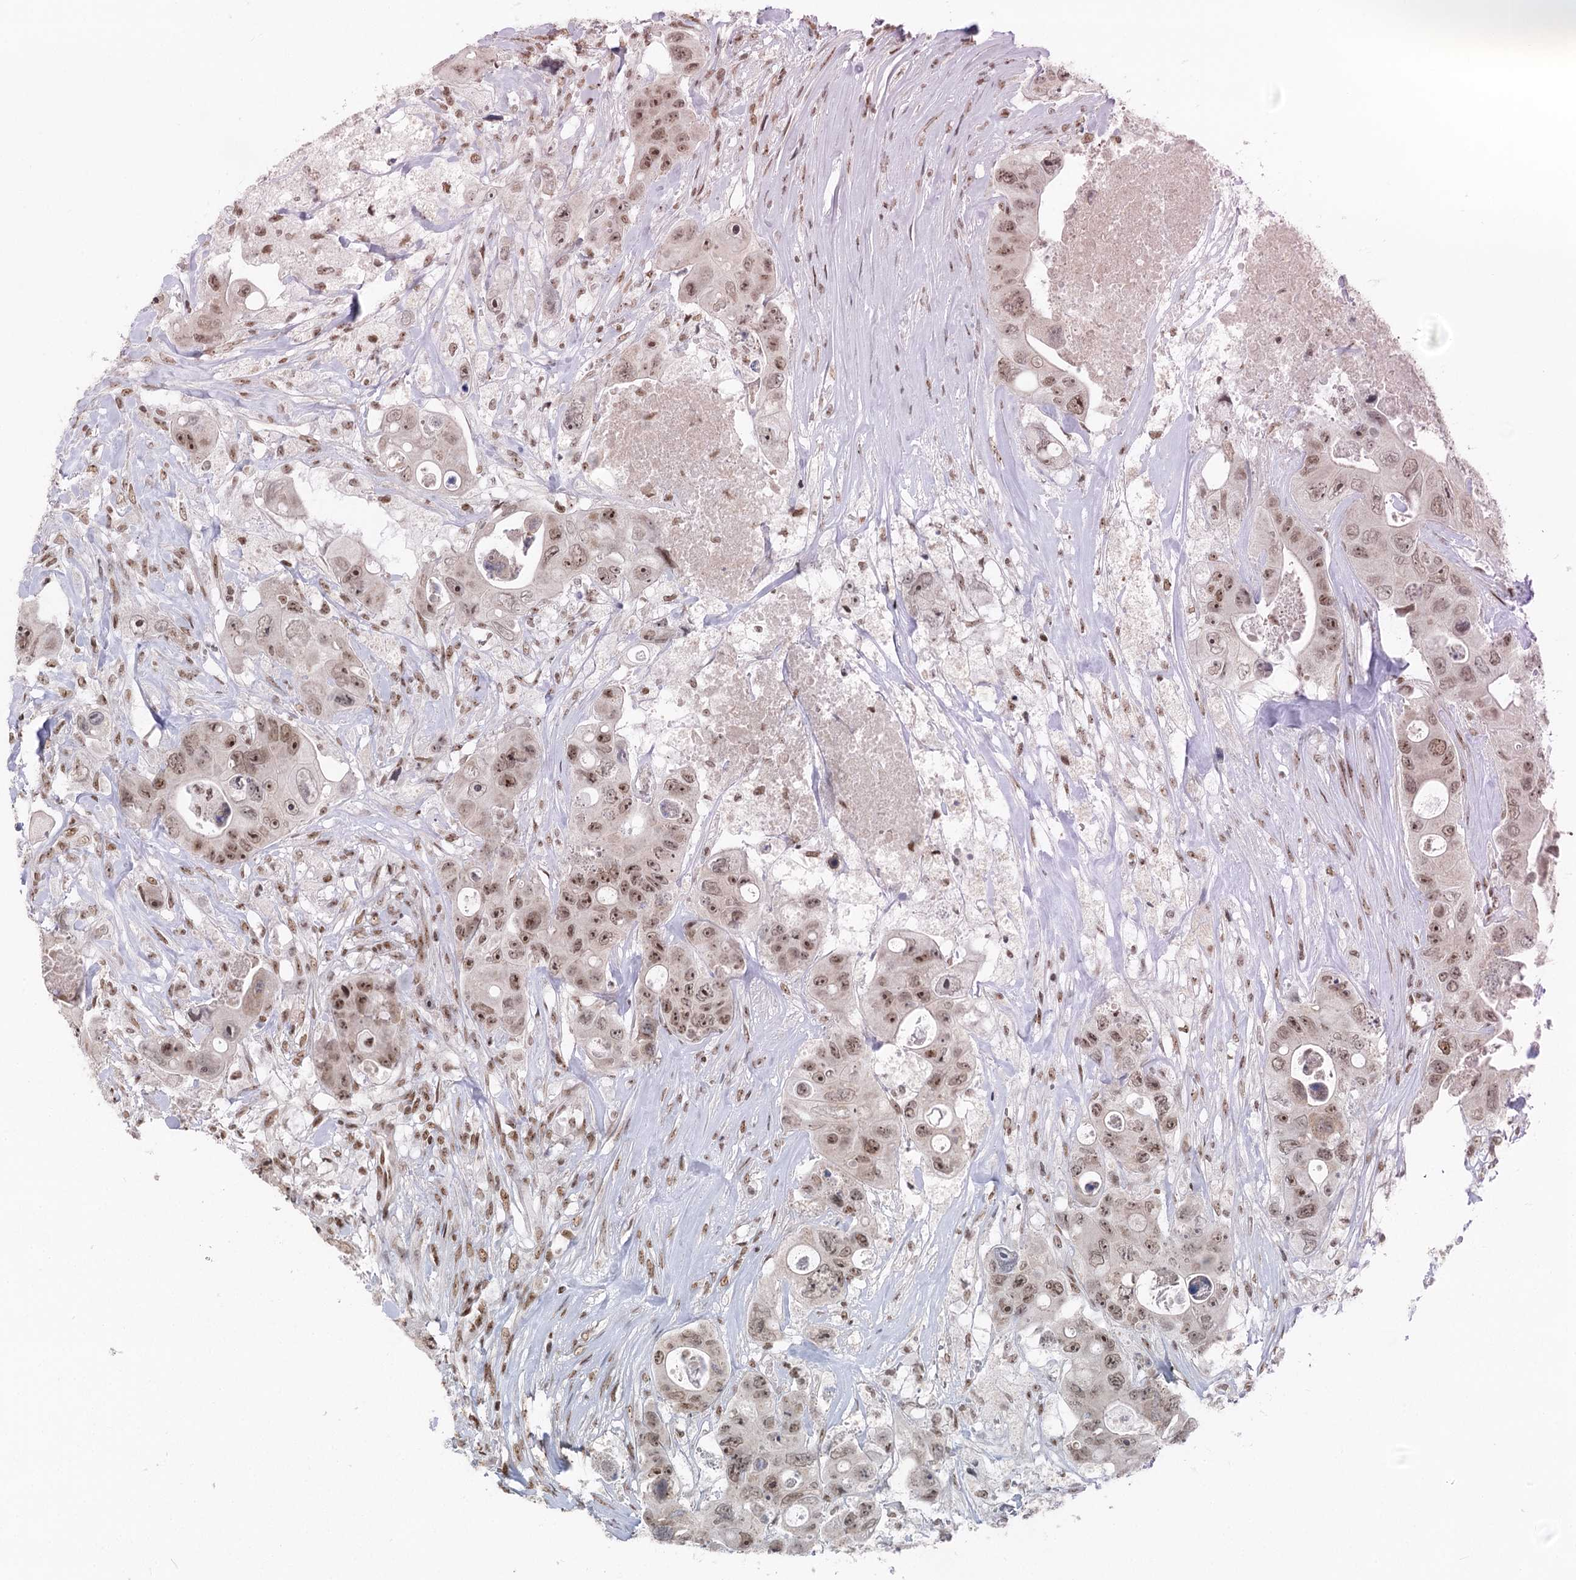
{"staining": {"intensity": "moderate", "quantity": ">75%", "location": "nuclear"}, "tissue": "colorectal cancer", "cell_type": "Tumor cells", "image_type": "cancer", "snomed": [{"axis": "morphology", "description": "Adenocarcinoma, NOS"}, {"axis": "topography", "description": "Colon"}], "caption": "Immunohistochemical staining of human adenocarcinoma (colorectal) reveals medium levels of moderate nuclear protein staining in about >75% of tumor cells.", "gene": "CGGBP1", "patient": {"sex": "female", "age": 46}}